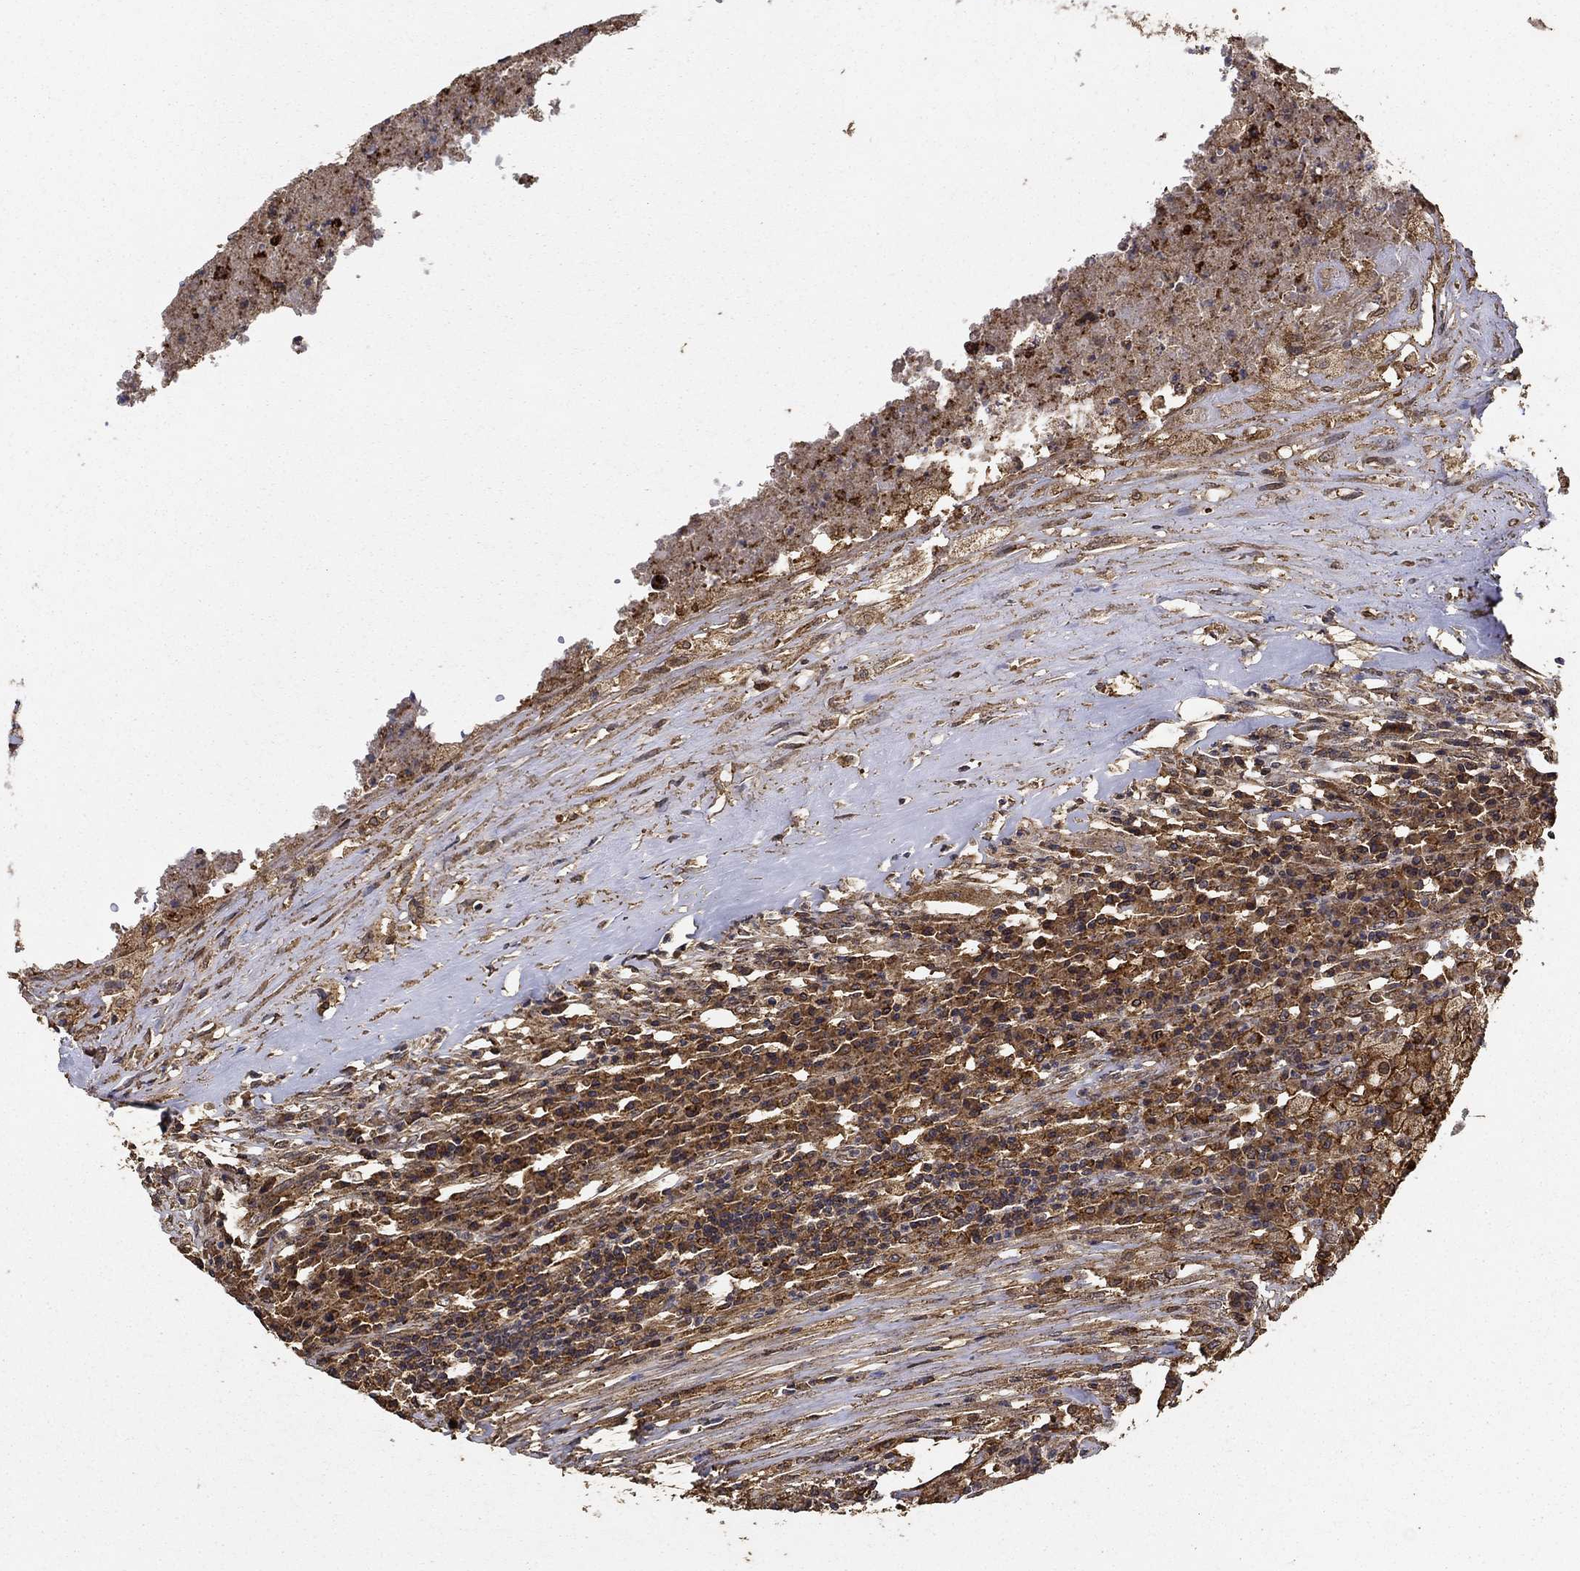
{"staining": {"intensity": "strong", "quantity": "25%-75%", "location": "cytoplasmic/membranous"}, "tissue": "testis cancer", "cell_type": "Tumor cells", "image_type": "cancer", "snomed": [{"axis": "morphology", "description": "Necrosis, NOS"}, {"axis": "morphology", "description": "Carcinoma, Embryonal, NOS"}, {"axis": "topography", "description": "Testis"}], "caption": "IHC of testis cancer (embryonal carcinoma) exhibits high levels of strong cytoplasmic/membranous expression in approximately 25%-75% of tumor cells. The staining is performed using DAB (3,3'-diaminobenzidine) brown chromogen to label protein expression. The nuclei are counter-stained blue using hematoxylin.", "gene": "IFRD1", "patient": {"sex": "male", "age": 19}}